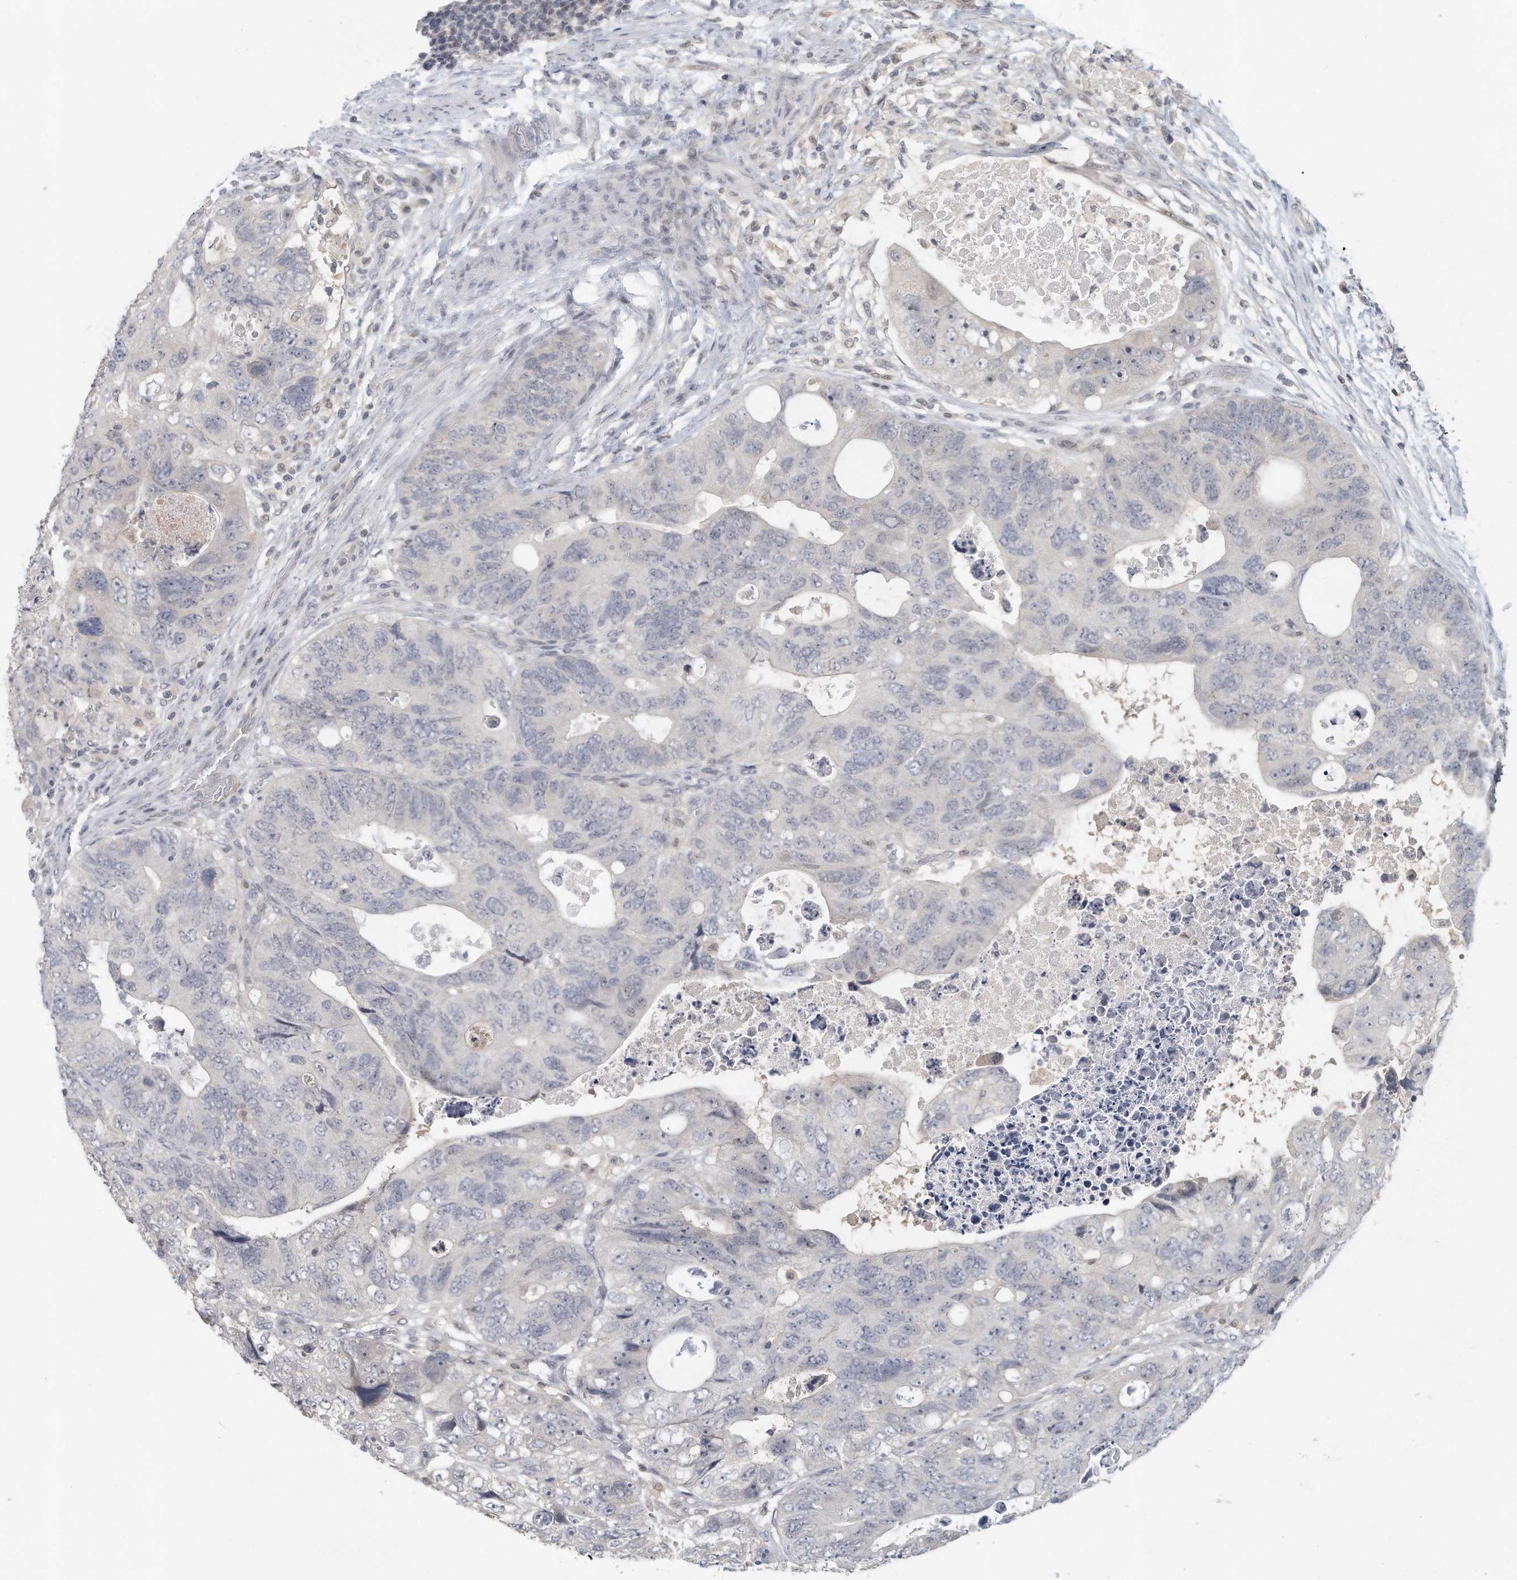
{"staining": {"intensity": "negative", "quantity": "none", "location": "none"}, "tissue": "colorectal cancer", "cell_type": "Tumor cells", "image_type": "cancer", "snomed": [{"axis": "morphology", "description": "Adenocarcinoma, NOS"}, {"axis": "topography", "description": "Rectum"}], "caption": "Adenocarcinoma (colorectal) was stained to show a protein in brown. There is no significant expression in tumor cells.", "gene": "DDX43", "patient": {"sex": "male", "age": 59}}